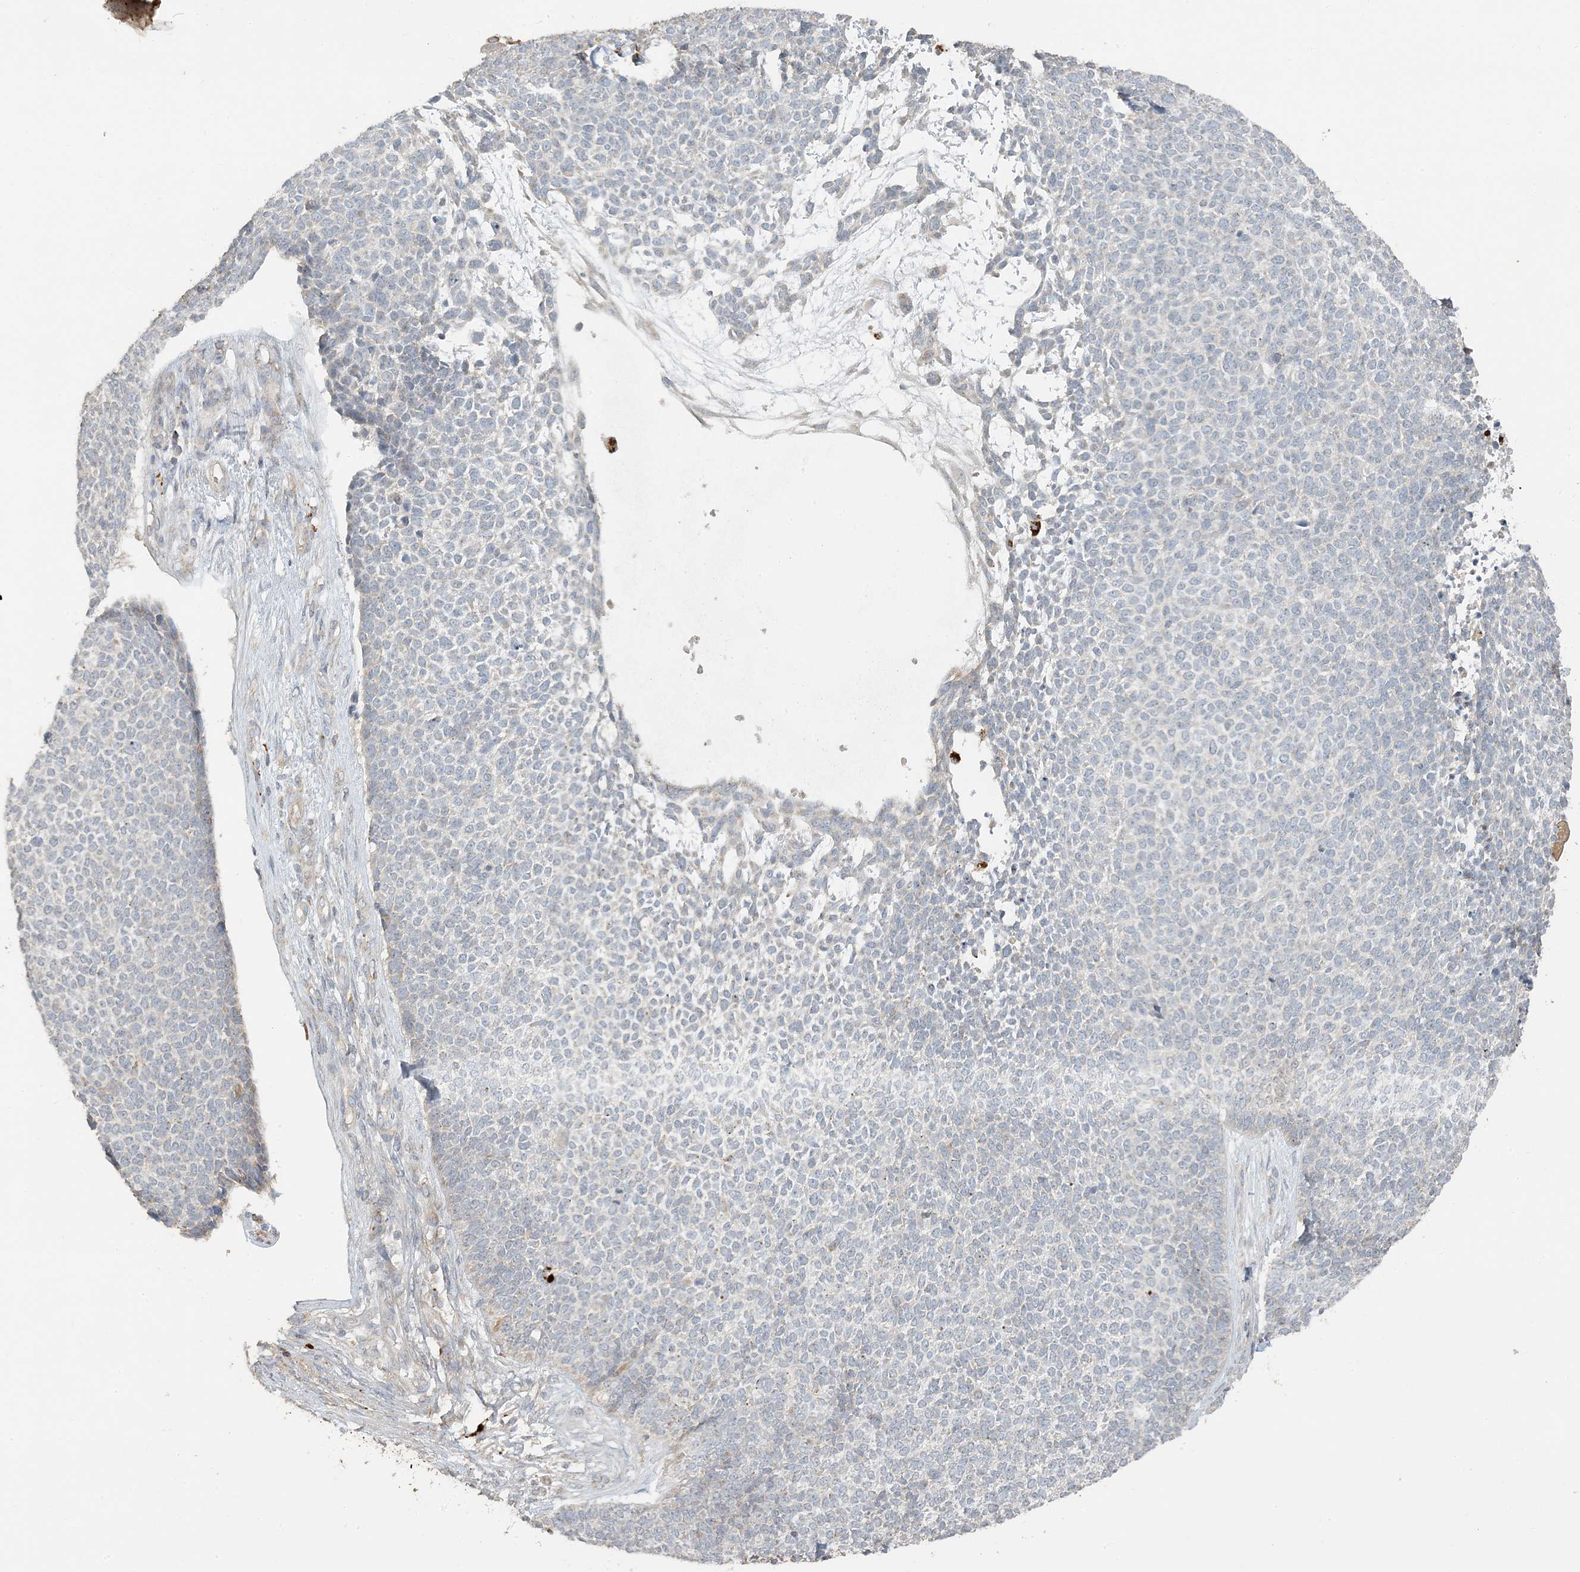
{"staining": {"intensity": "negative", "quantity": "none", "location": "none"}, "tissue": "skin cancer", "cell_type": "Tumor cells", "image_type": "cancer", "snomed": [{"axis": "morphology", "description": "Basal cell carcinoma"}, {"axis": "topography", "description": "Skin"}], "caption": "Skin basal cell carcinoma was stained to show a protein in brown. There is no significant positivity in tumor cells. (DAB (3,3'-diaminobenzidine) immunohistochemistry (IHC), high magnification).", "gene": "LTN1", "patient": {"sex": "female", "age": 84}}